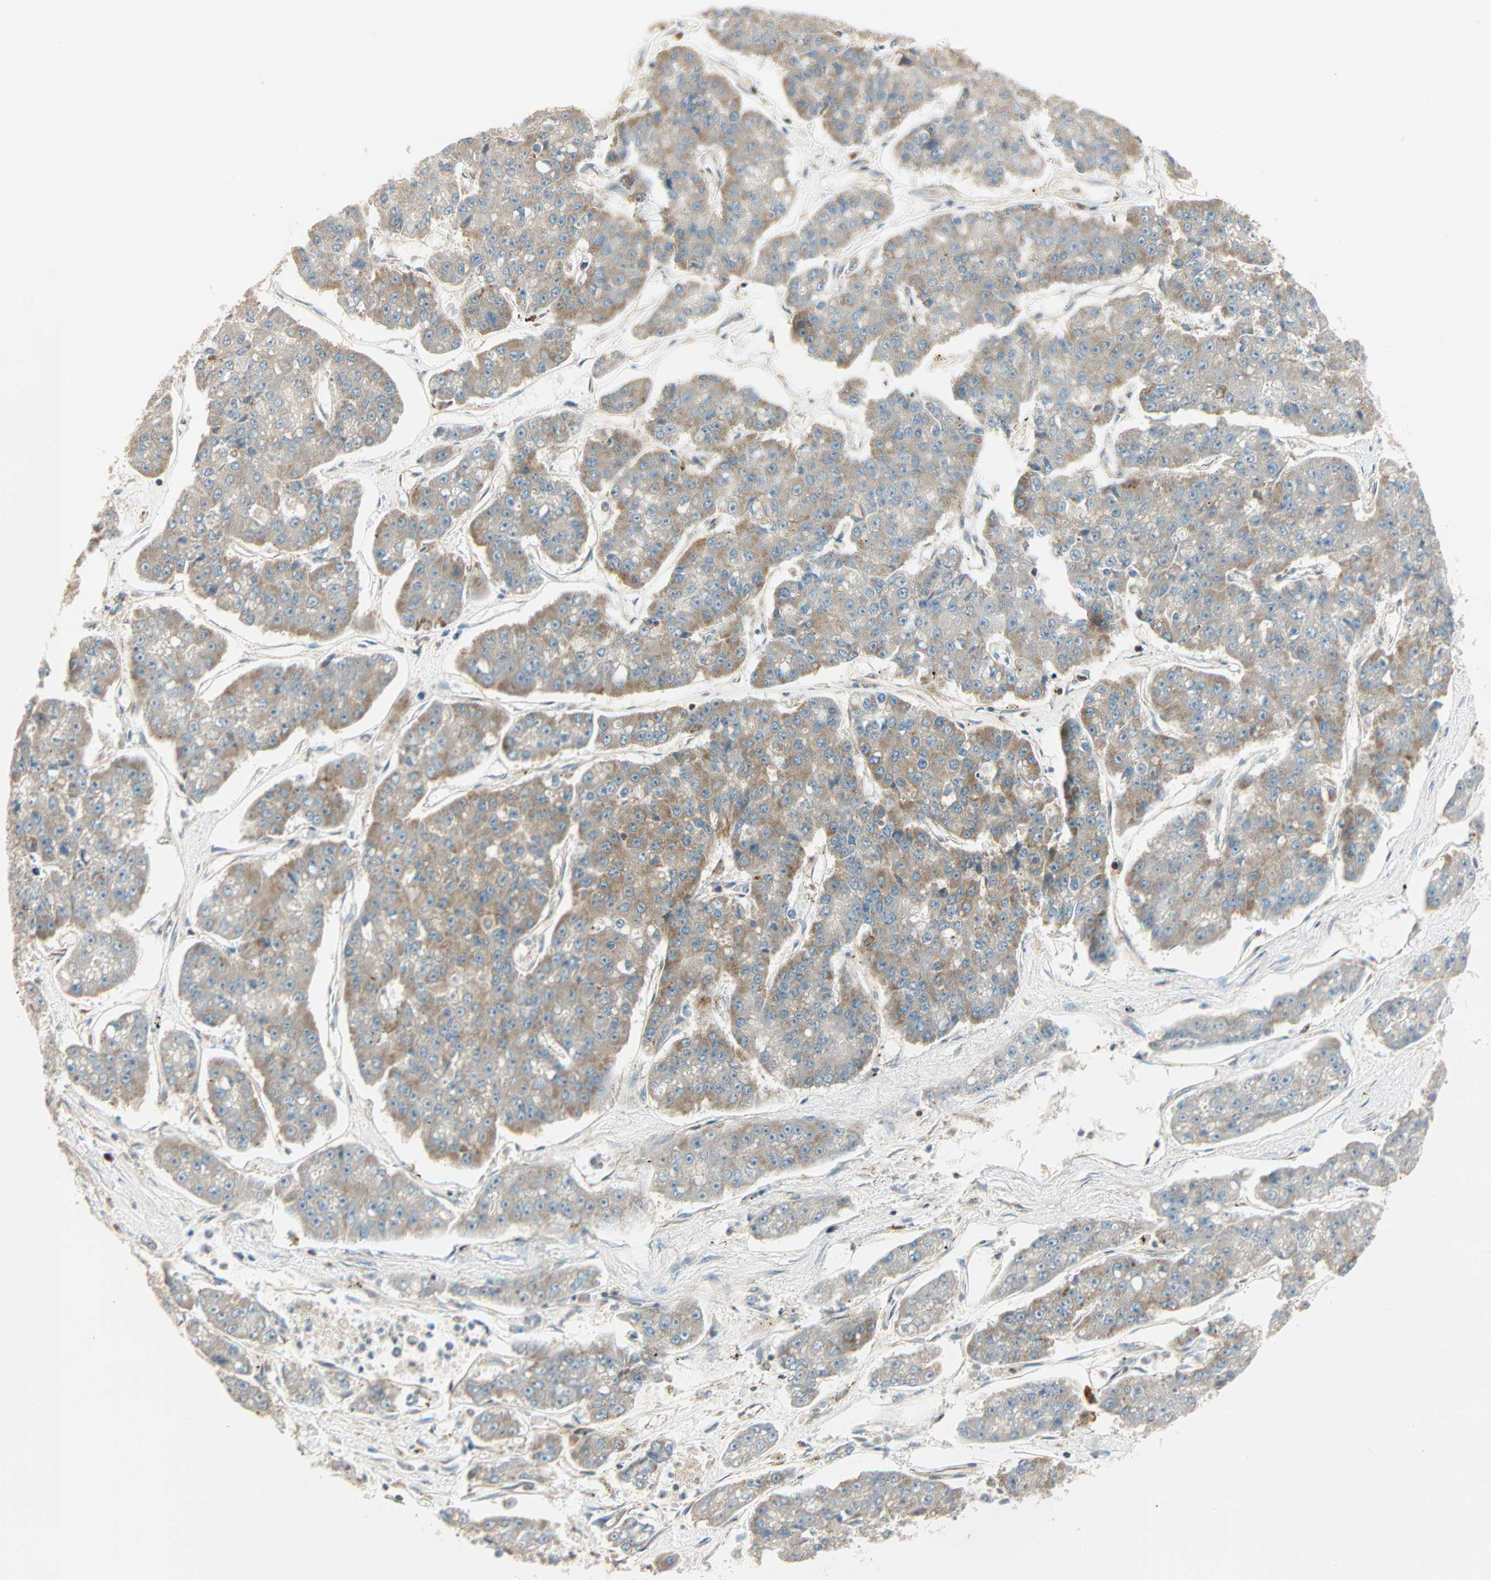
{"staining": {"intensity": "moderate", "quantity": ">75%", "location": "cytoplasmic/membranous"}, "tissue": "pancreatic cancer", "cell_type": "Tumor cells", "image_type": "cancer", "snomed": [{"axis": "morphology", "description": "Adenocarcinoma, NOS"}, {"axis": "topography", "description": "Pancreas"}], "caption": "The immunohistochemical stain highlights moderate cytoplasmic/membranous positivity in tumor cells of pancreatic cancer (adenocarcinoma) tissue.", "gene": "PNPLA6", "patient": {"sex": "male", "age": 50}}